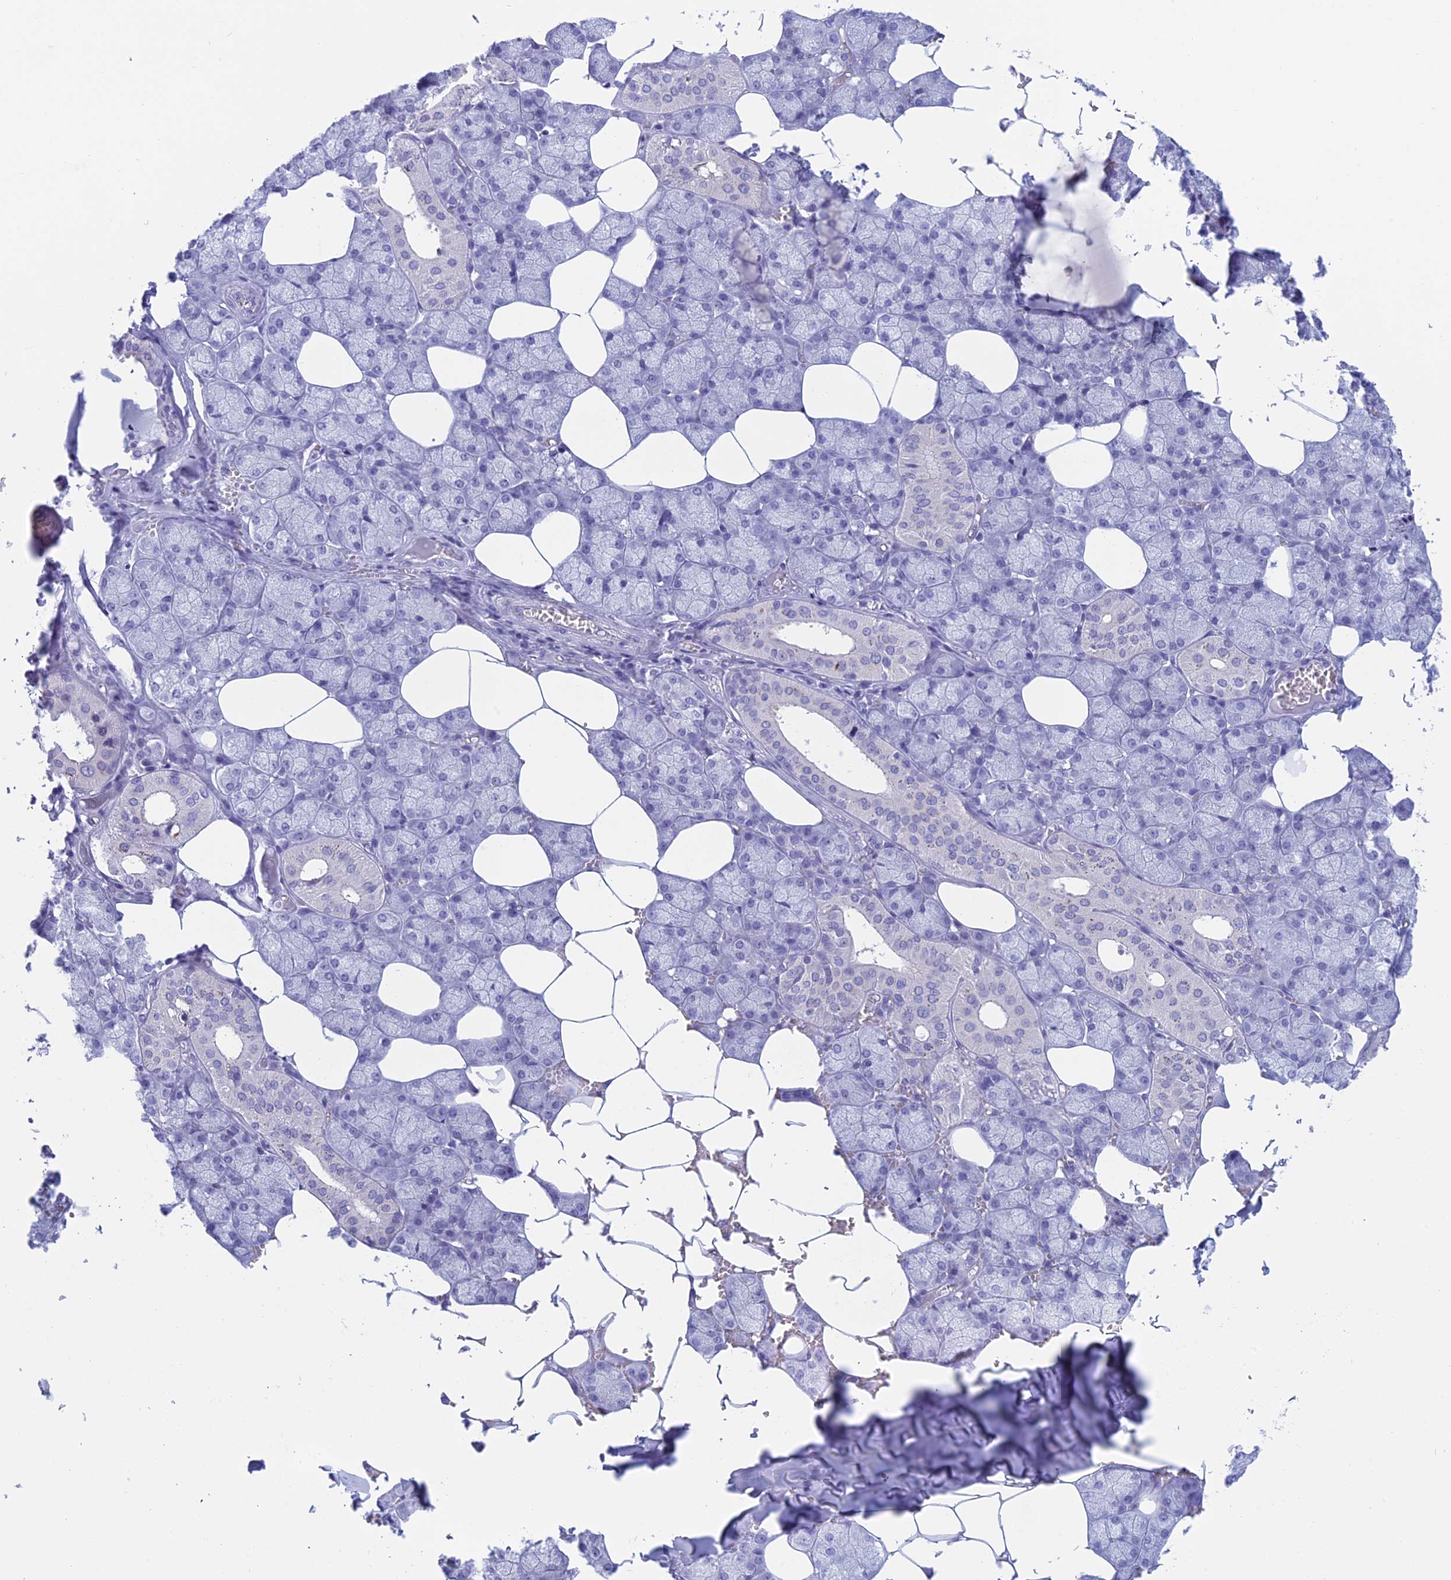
{"staining": {"intensity": "negative", "quantity": "none", "location": "none"}, "tissue": "salivary gland", "cell_type": "Glandular cells", "image_type": "normal", "snomed": [{"axis": "morphology", "description": "Normal tissue, NOS"}, {"axis": "topography", "description": "Salivary gland"}], "caption": "This micrograph is of normal salivary gland stained with immunohistochemistry to label a protein in brown with the nuclei are counter-stained blue. There is no staining in glandular cells.", "gene": "TMEM161B", "patient": {"sex": "male", "age": 62}}